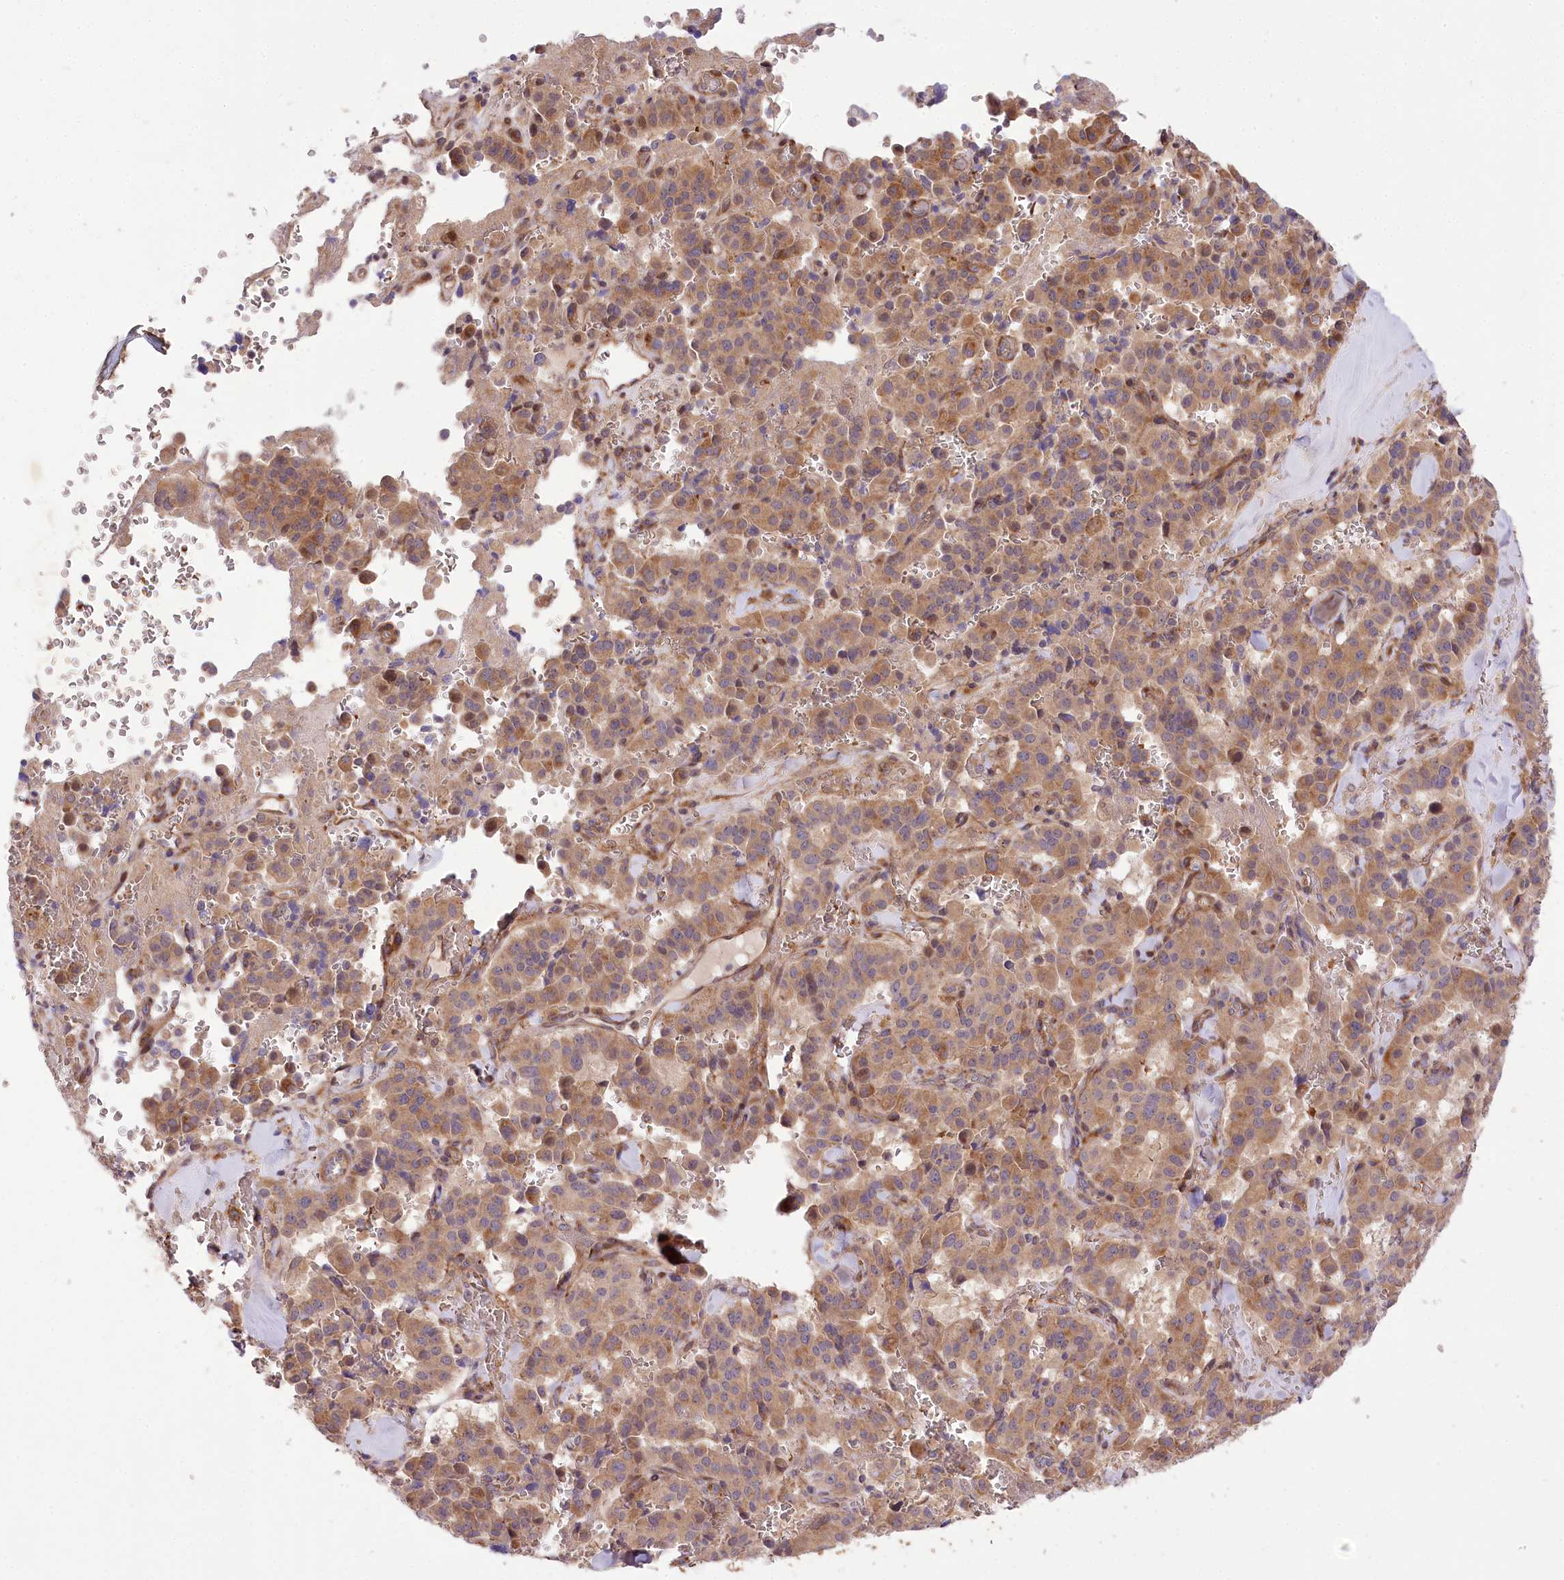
{"staining": {"intensity": "moderate", "quantity": ">75%", "location": "cytoplasmic/membranous"}, "tissue": "pancreatic cancer", "cell_type": "Tumor cells", "image_type": "cancer", "snomed": [{"axis": "morphology", "description": "Adenocarcinoma, NOS"}, {"axis": "topography", "description": "Pancreas"}], "caption": "There is medium levels of moderate cytoplasmic/membranous staining in tumor cells of pancreatic adenocarcinoma, as demonstrated by immunohistochemical staining (brown color).", "gene": "TRUB1", "patient": {"sex": "male", "age": 65}}